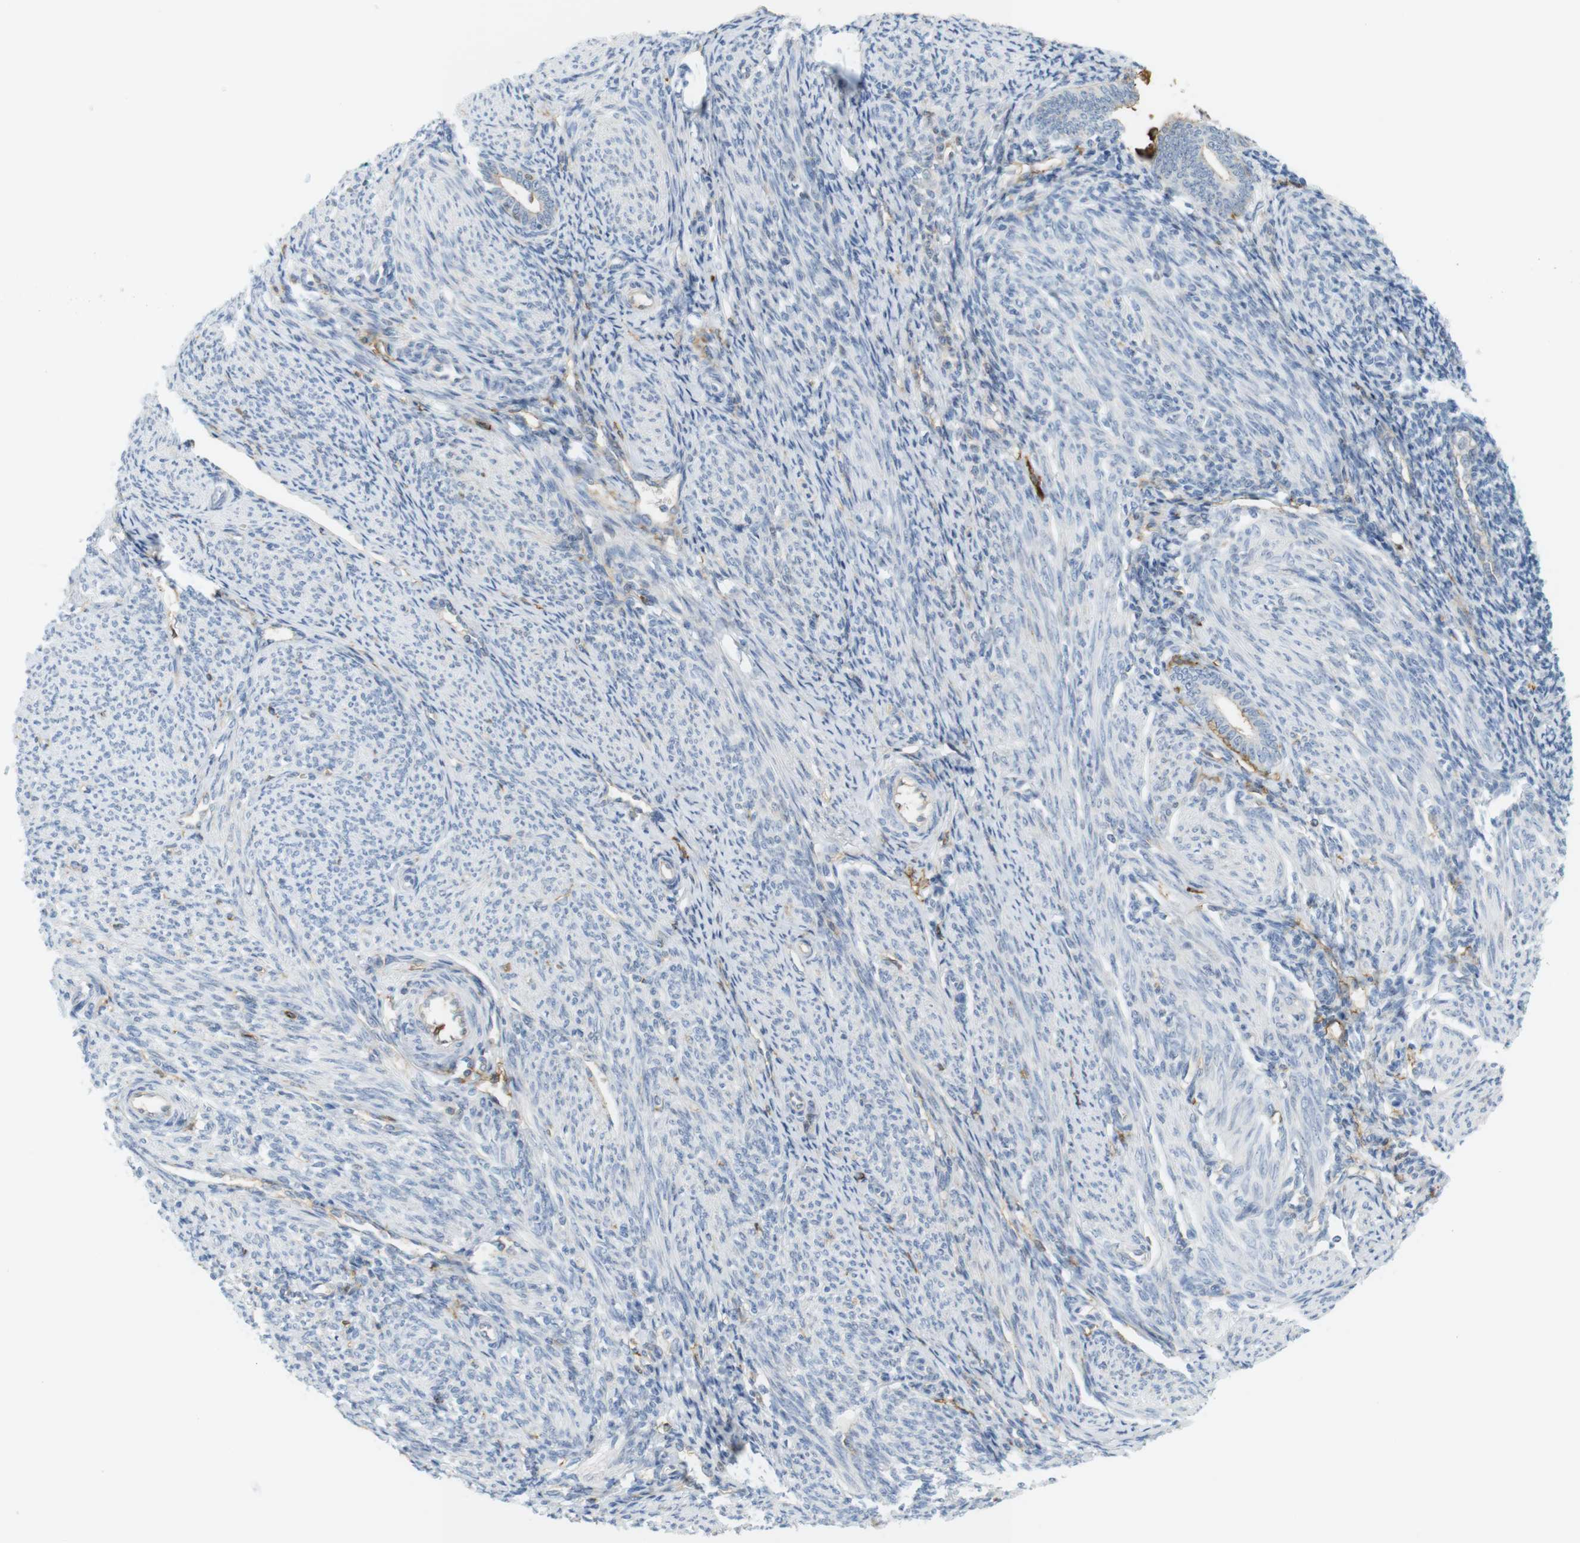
{"staining": {"intensity": "moderate", "quantity": "<25%", "location": "cytoplasmic/membranous"}, "tissue": "endometrium", "cell_type": "Cells in endometrial stroma", "image_type": "normal", "snomed": [{"axis": "morphology", "description": "Normal tissue, NOS"}, {"axis": "topography", "description": "Endometrium"}], "caption": "This is an image of IHC staining of benign endometrium, which shows moderate expression in the cytoplasmic/membranous of cells in endometrial stroma.", "gene": "SIRPA", "patient": {"sex": "female", "age": 57}}